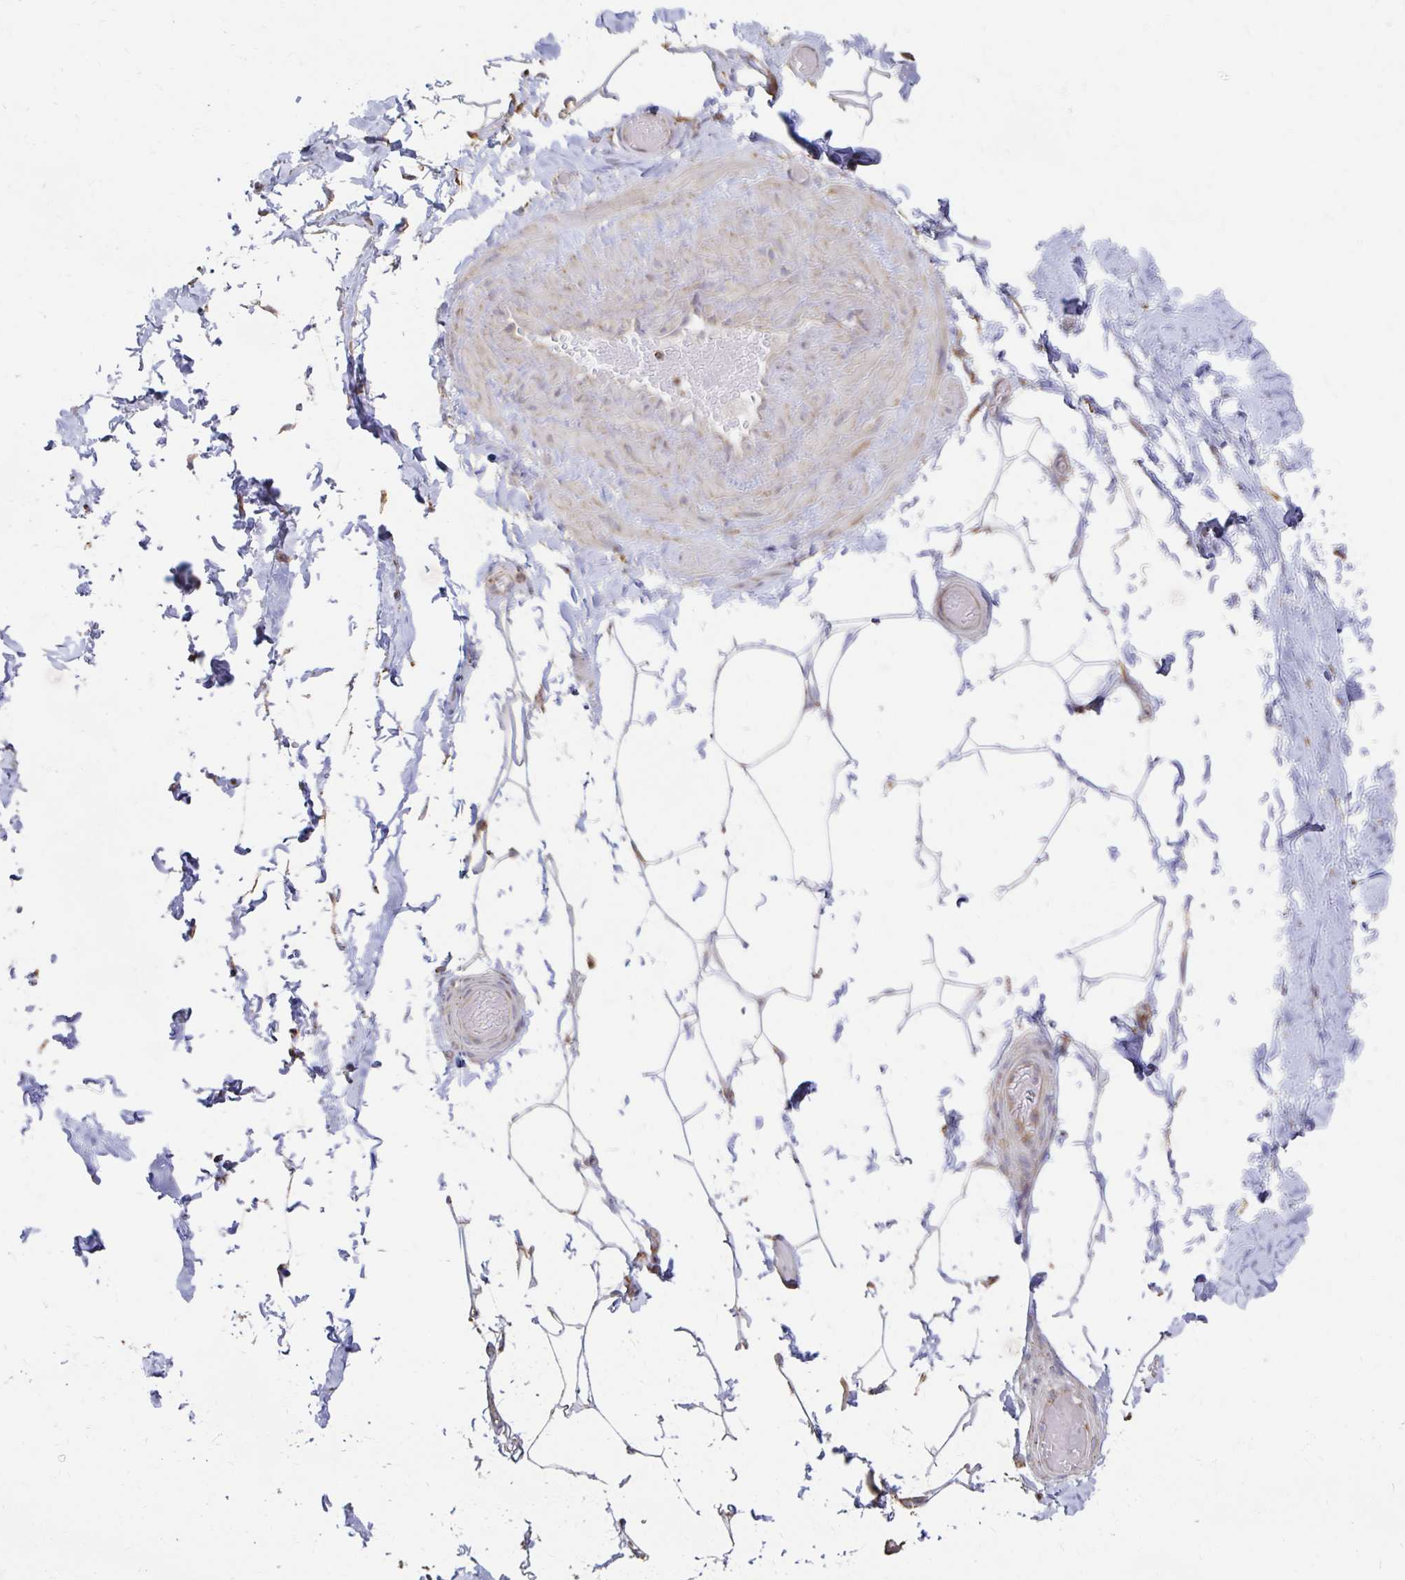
{"staining": {"intensity": "negative", "quantity": "none", "location": "none"}, "tissue": "adipose tissue", "cell_type": "Adipocytes", "image_type": "normal", "snomed": [{"axis": "morphology", "description": "Normal tissue, NOS"}, {"axis": "topography", "description": "Soft tissue"}, {"axis": "topography", "description": "Adipose tissue"}, {"axis": "topography", "description": "Vascular tissue"}, {"axis": "topography", "description": "Peripheral nerve tissue"}], "caption": "IHC photomicrograph of unremarkable adipose tissue: adipose tissue stained with DAB exhibits no significant protein expression in adipocytes.", "gene": "NKX2", "patient": {"sex": "male", "age": 29}}